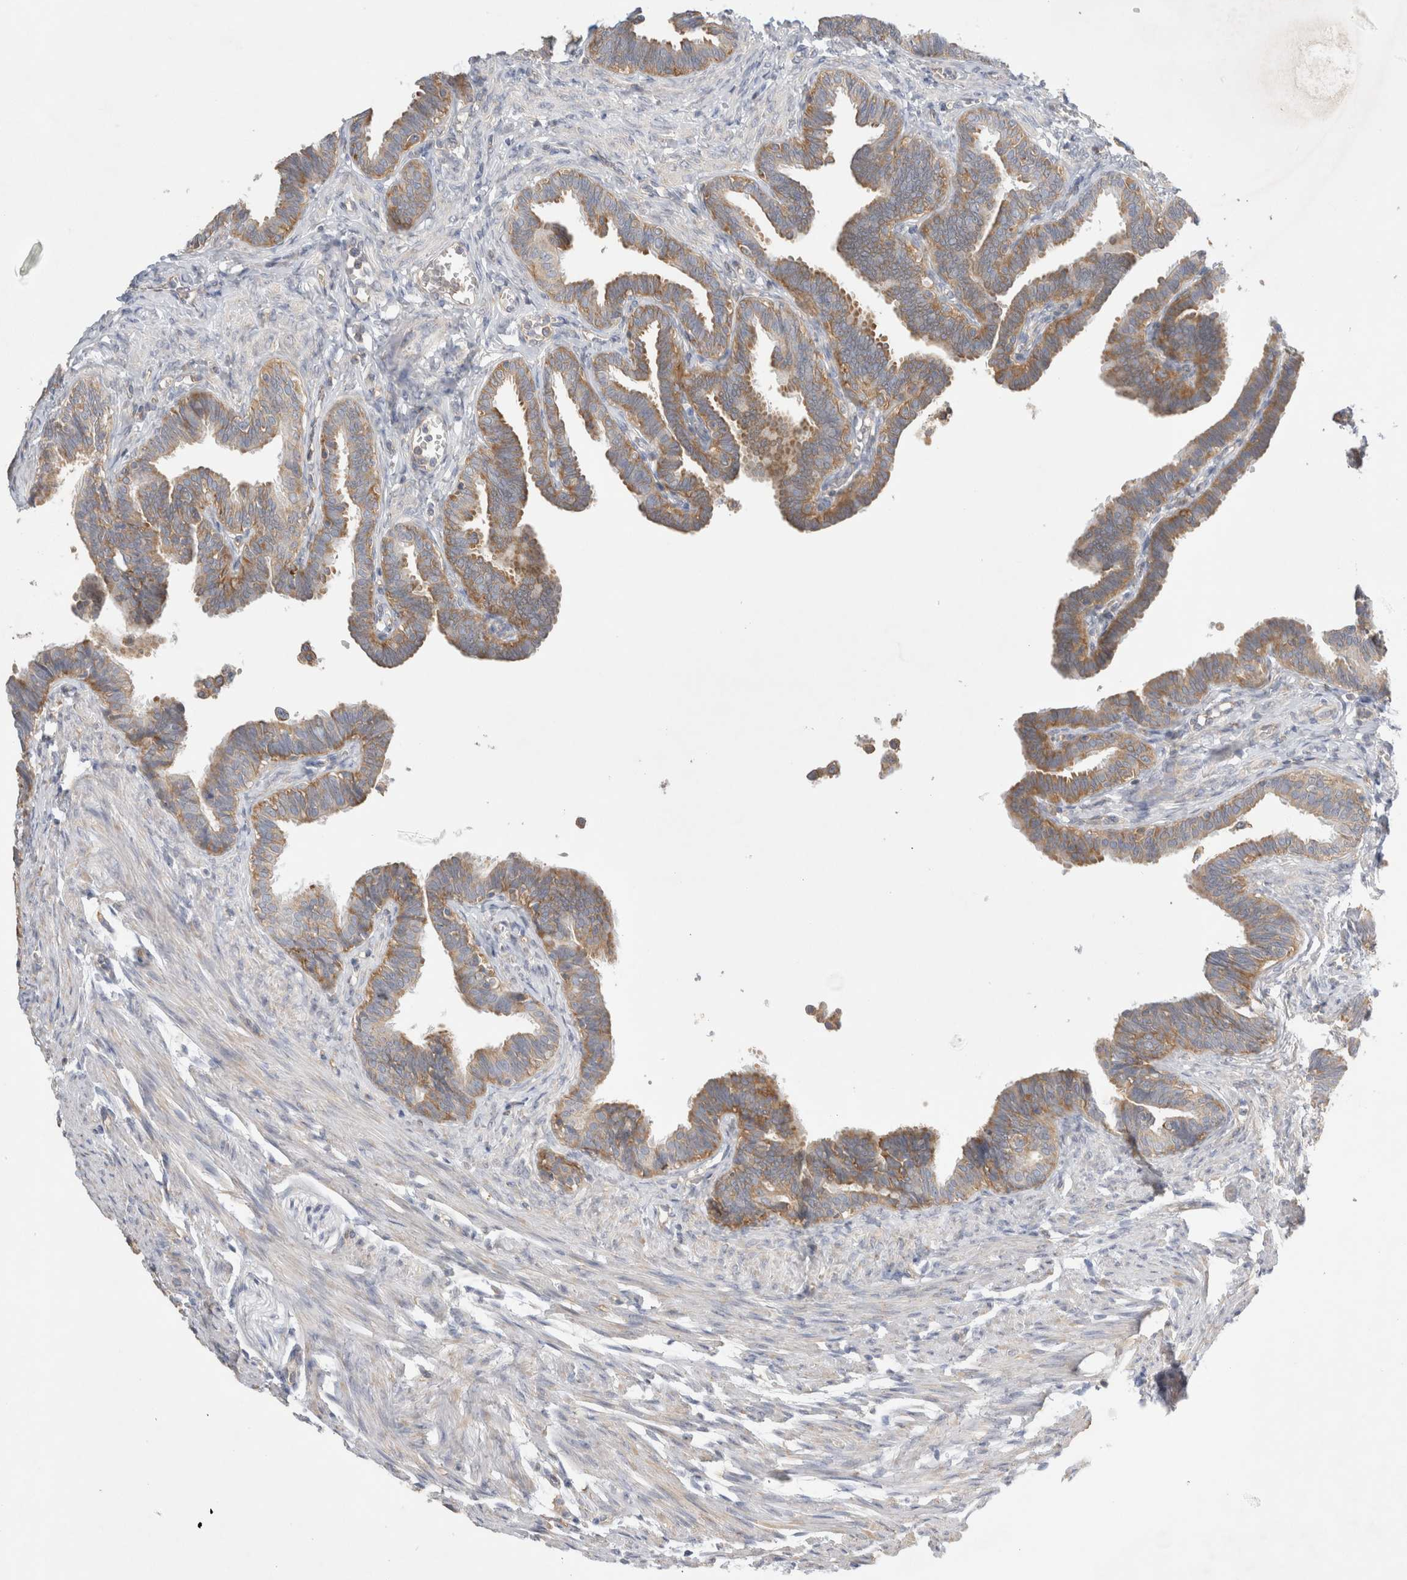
{"staining": {"intensity": "moderate", "quantity": ">75%", "location": "cytoplasmic/membranous"}, "tissue": "fallopian tube", "cell_type": "Glandular cells", "image_type": "normal", "snomed": [{"axis": "morphology", "description": "Normal tissue, NOS"}, {"axis": "topography", "description": "Fallopian tube"}, {"axis": "topography", "description": "Ovary"}], "caption": "This micrograph demonstrates immunohistochemistry staining of normal human fallopian tube, with medium moderate cytoplasmic/membranous staining in about >75% of glandular cells.", "gene": "ZNF23", "patient": {"sex": "female", "age": 23}}